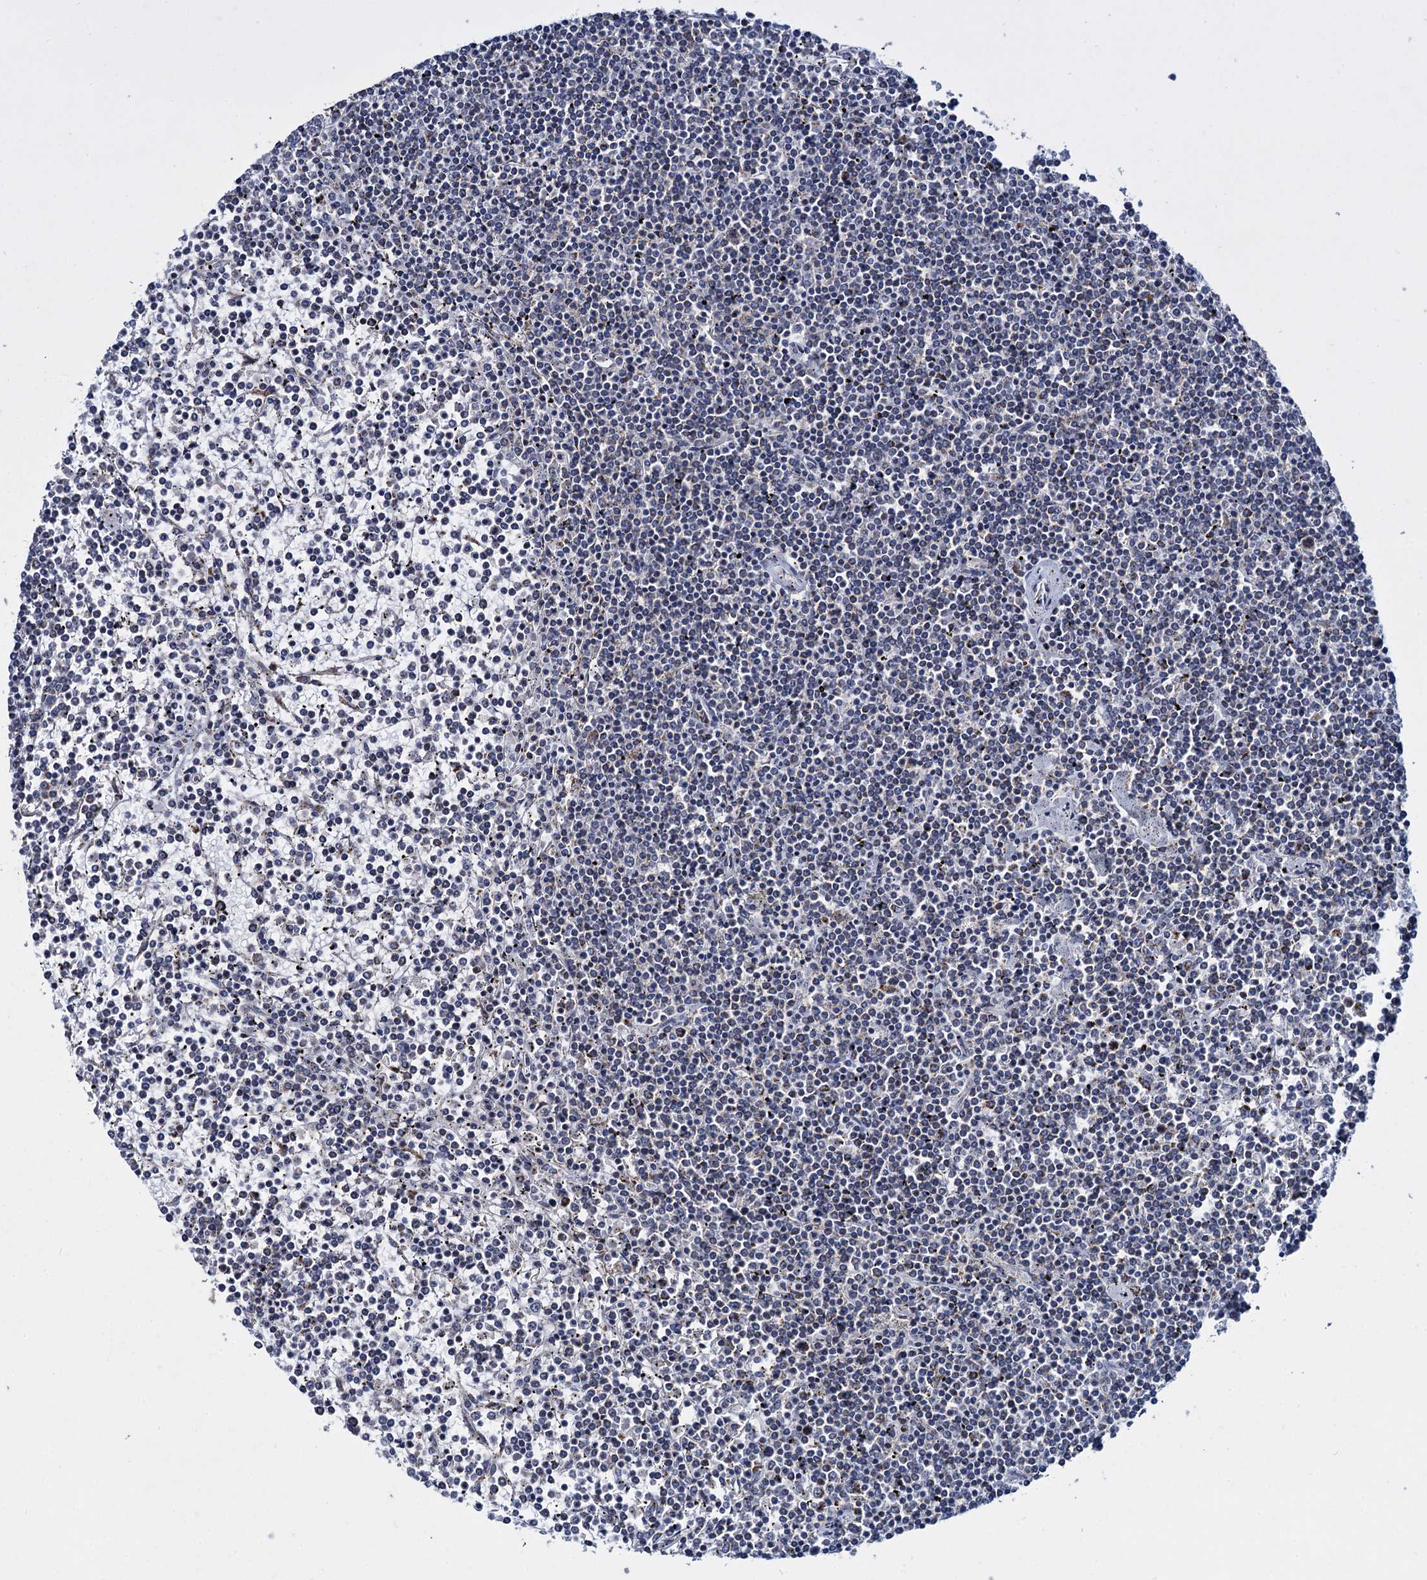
{"staining": {"intensity": "negative", "quantity": "none", "location": "none"}, "tissue": "lymphoma", "cell_type": "Tumor cells", "image_type": "cancer", "snomed": [{"axis": "morphology", "description": "Malignant lymphoma, non-Hodgkin's type, Low grade"}, {"axis": "topography", "description": "Spleen"}], "caption": "High power microscopy micrograph of an immunohistochemistry (IHC) micrograph of low-grade malignant lymphoma, non-Hodgkin's type, revealing no significant staining in tumor cells.", "gene": "RPUSD4", "patient": {"sex": "female", "age": 19}}